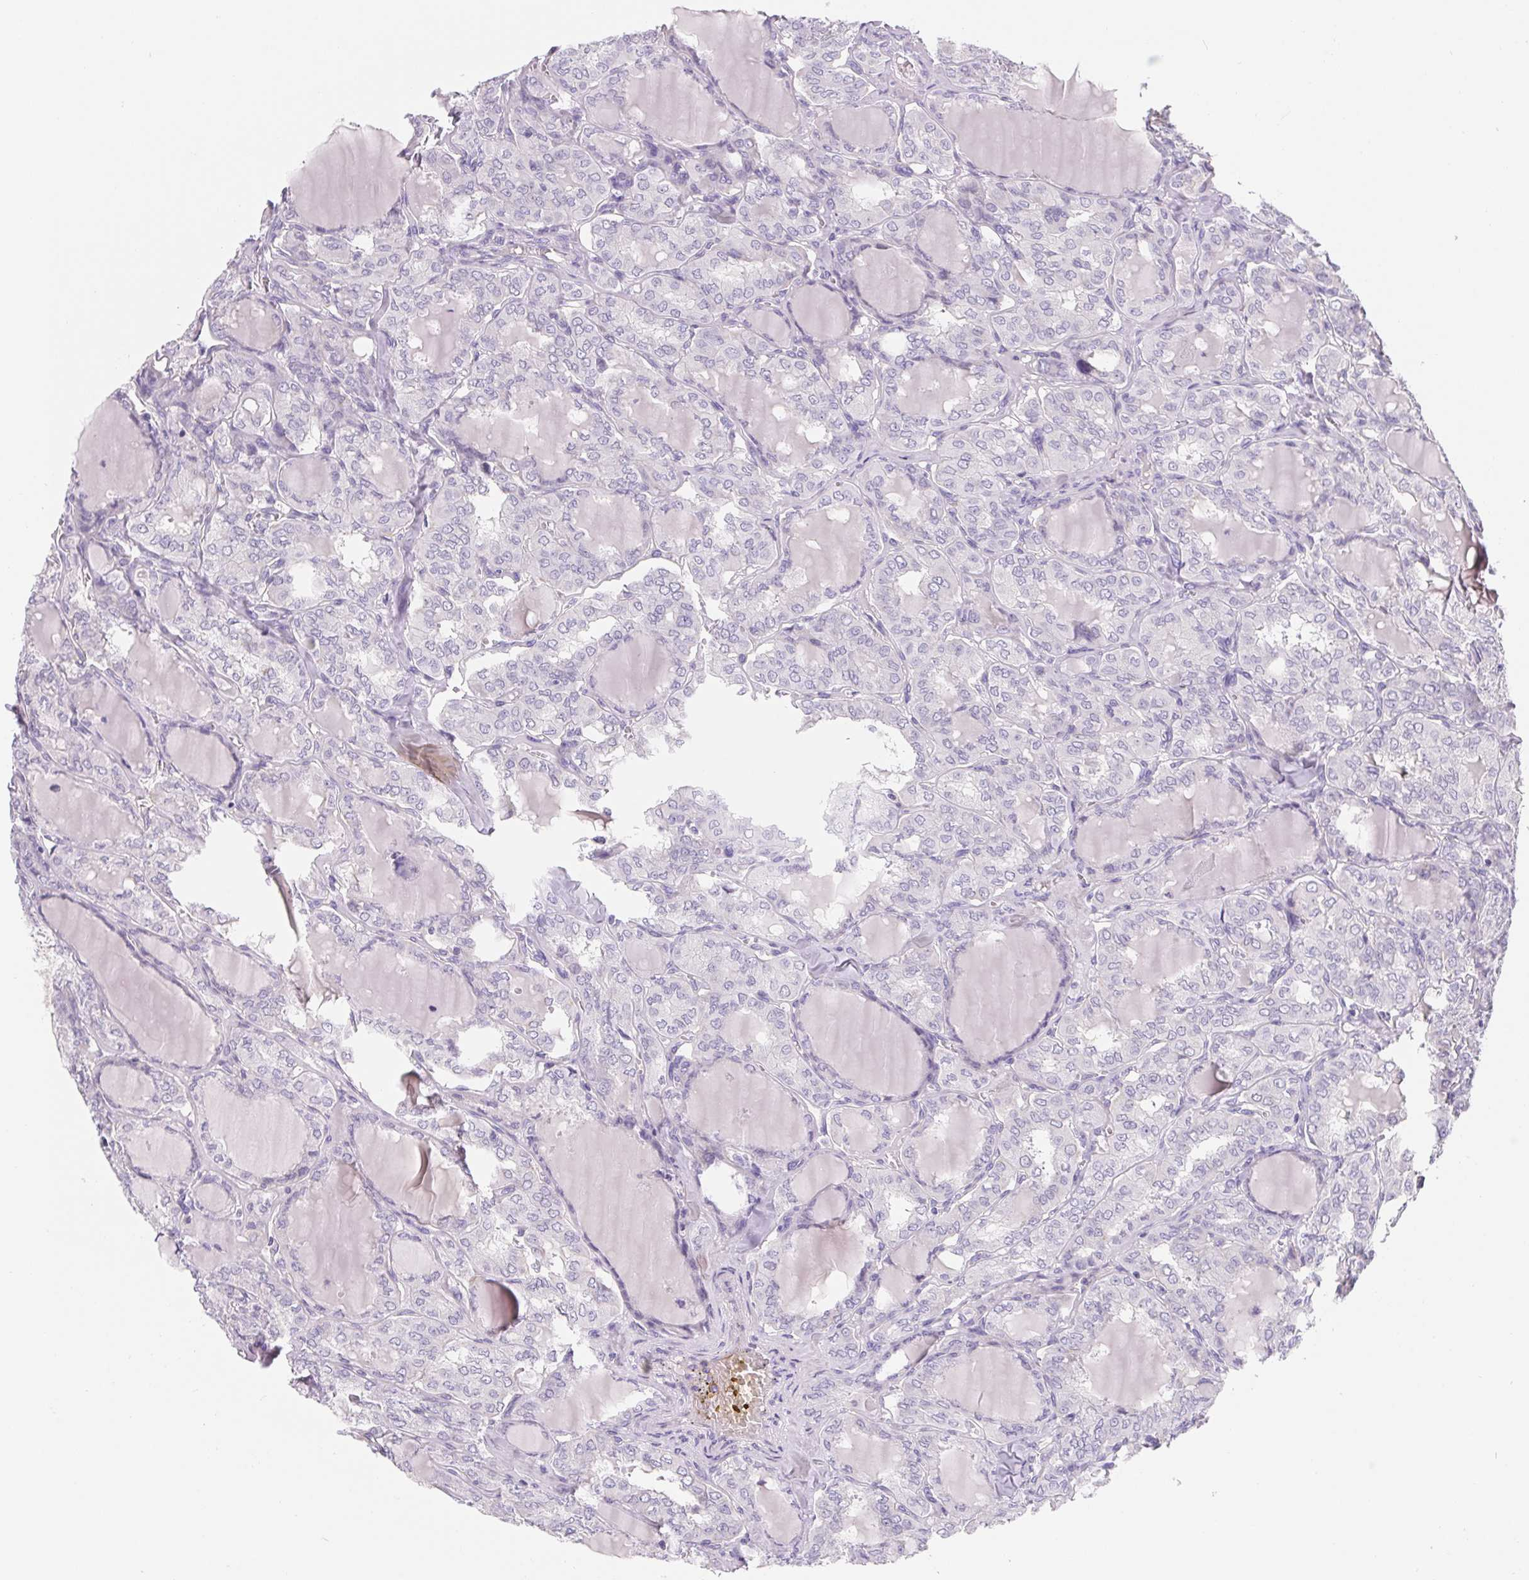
{"staining": {"intensity": "negative", "quantity": "none", "location": "none"}, "tissue": "thyroid cancer", "cell_type": "Tumor cells", "image_type": "cancer", "snomed": [{"axis": "morphology", "description": "Papillary adenocarcinoma, NOS"}, {"axis": "topography", "description": "Thyroid gland"}], "caption": "Micrograph shows no significant protein positivity in tumor cells of thyroid cancer.", "gene": "LPA", "patient": {"sex": "male", "age": 20}}